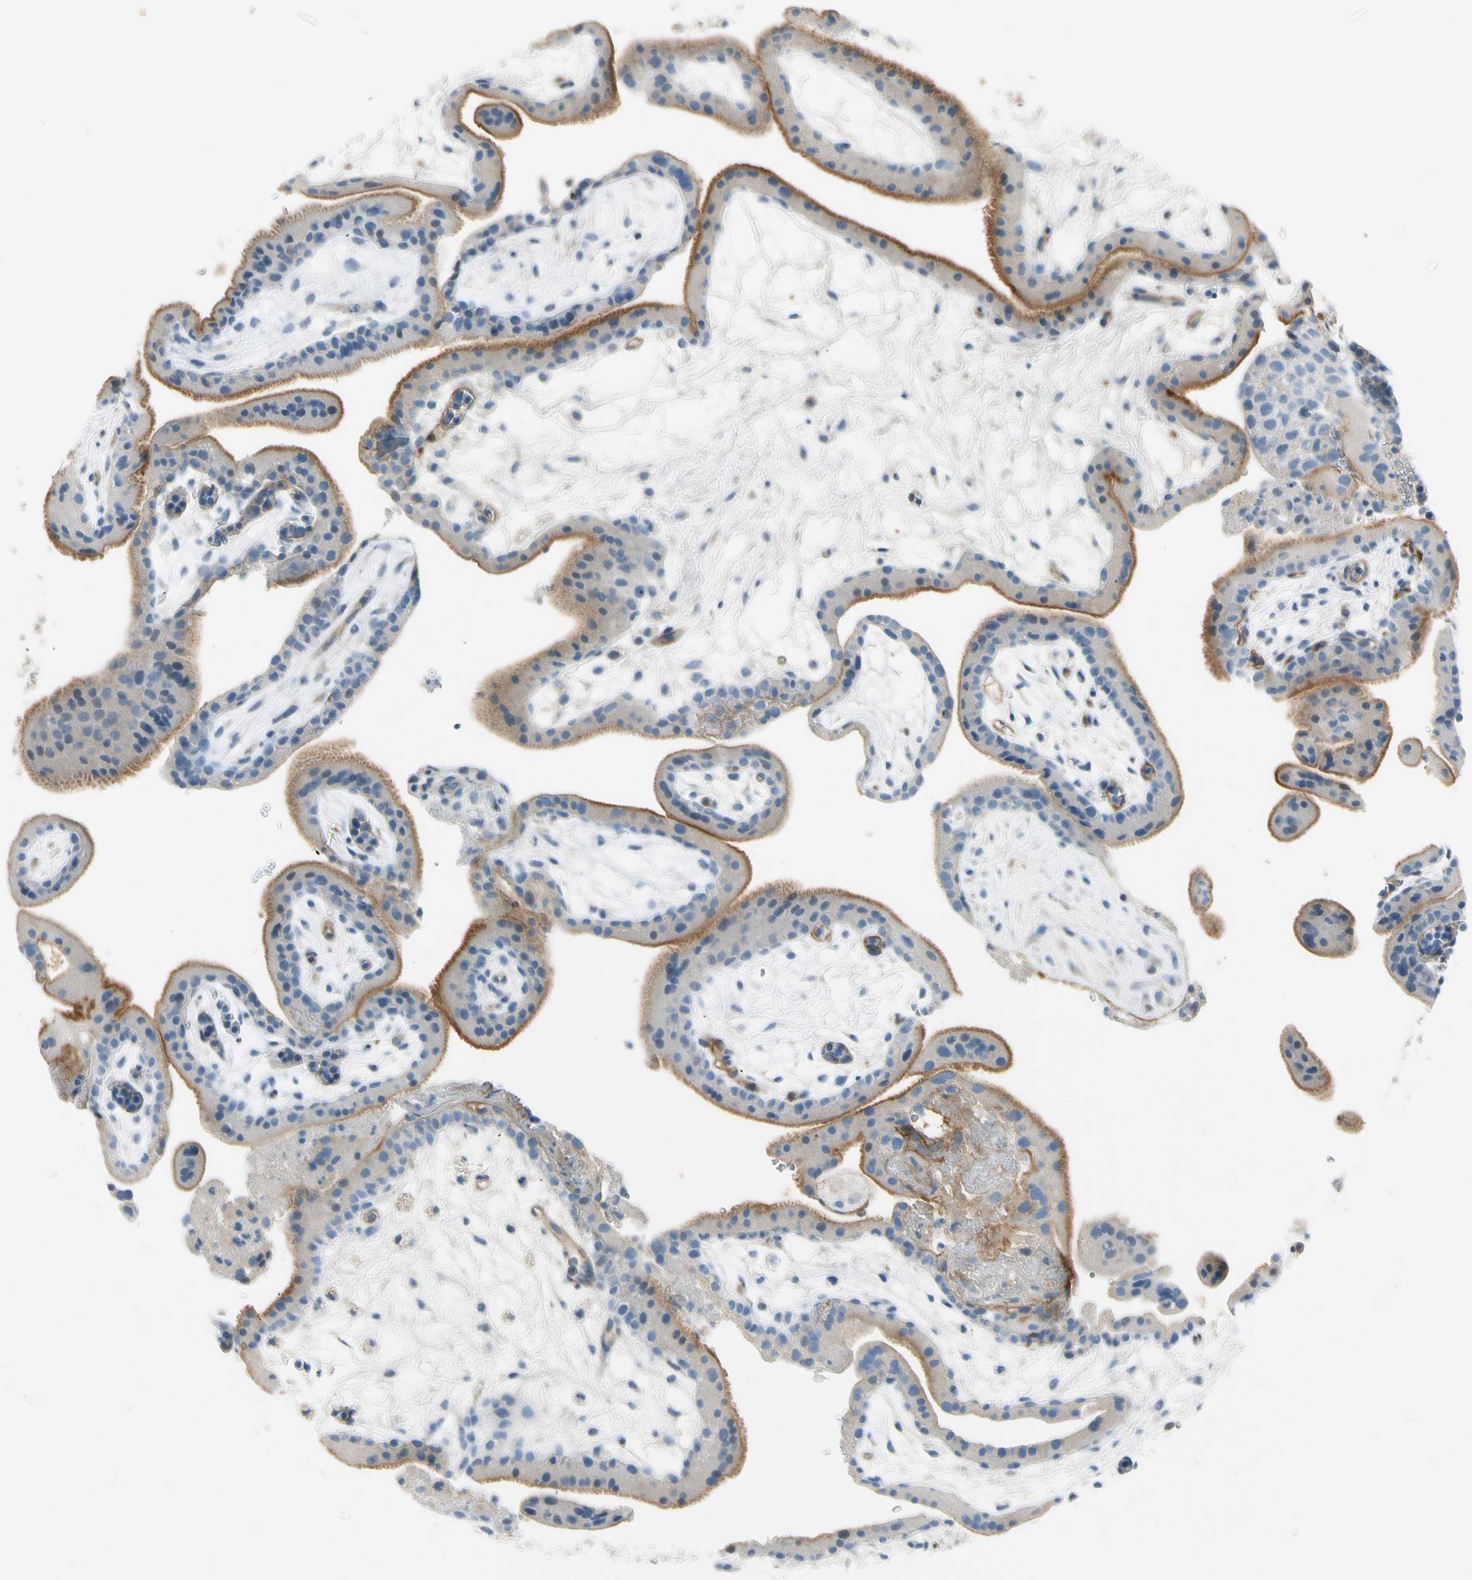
{"staining": {"intensity": "moderate", "quantity": ">75%", "location": "cytoplasmic/membranous"}, "tissue": "placenta", "cell_type": "Trophoblastic cells", "image_type": "normal", "snomed": [{"axis": "morphology", "description": "Normal tissue, NOS"}, {"axis": "topography", "description": "Placenta"}], "caption": "Immunohistochemical staining of unremarkable placenta reveals moderate cytoplasmic/membranous protein staining in about >75% of trophoblastic cells. The staining is performed using DAB brown chromogen to label protein expression. The nuclei are counter-stained blue using hematoxylin.", "gene": "ITGA3", "patient": {"sex": "female", "age": 19}}